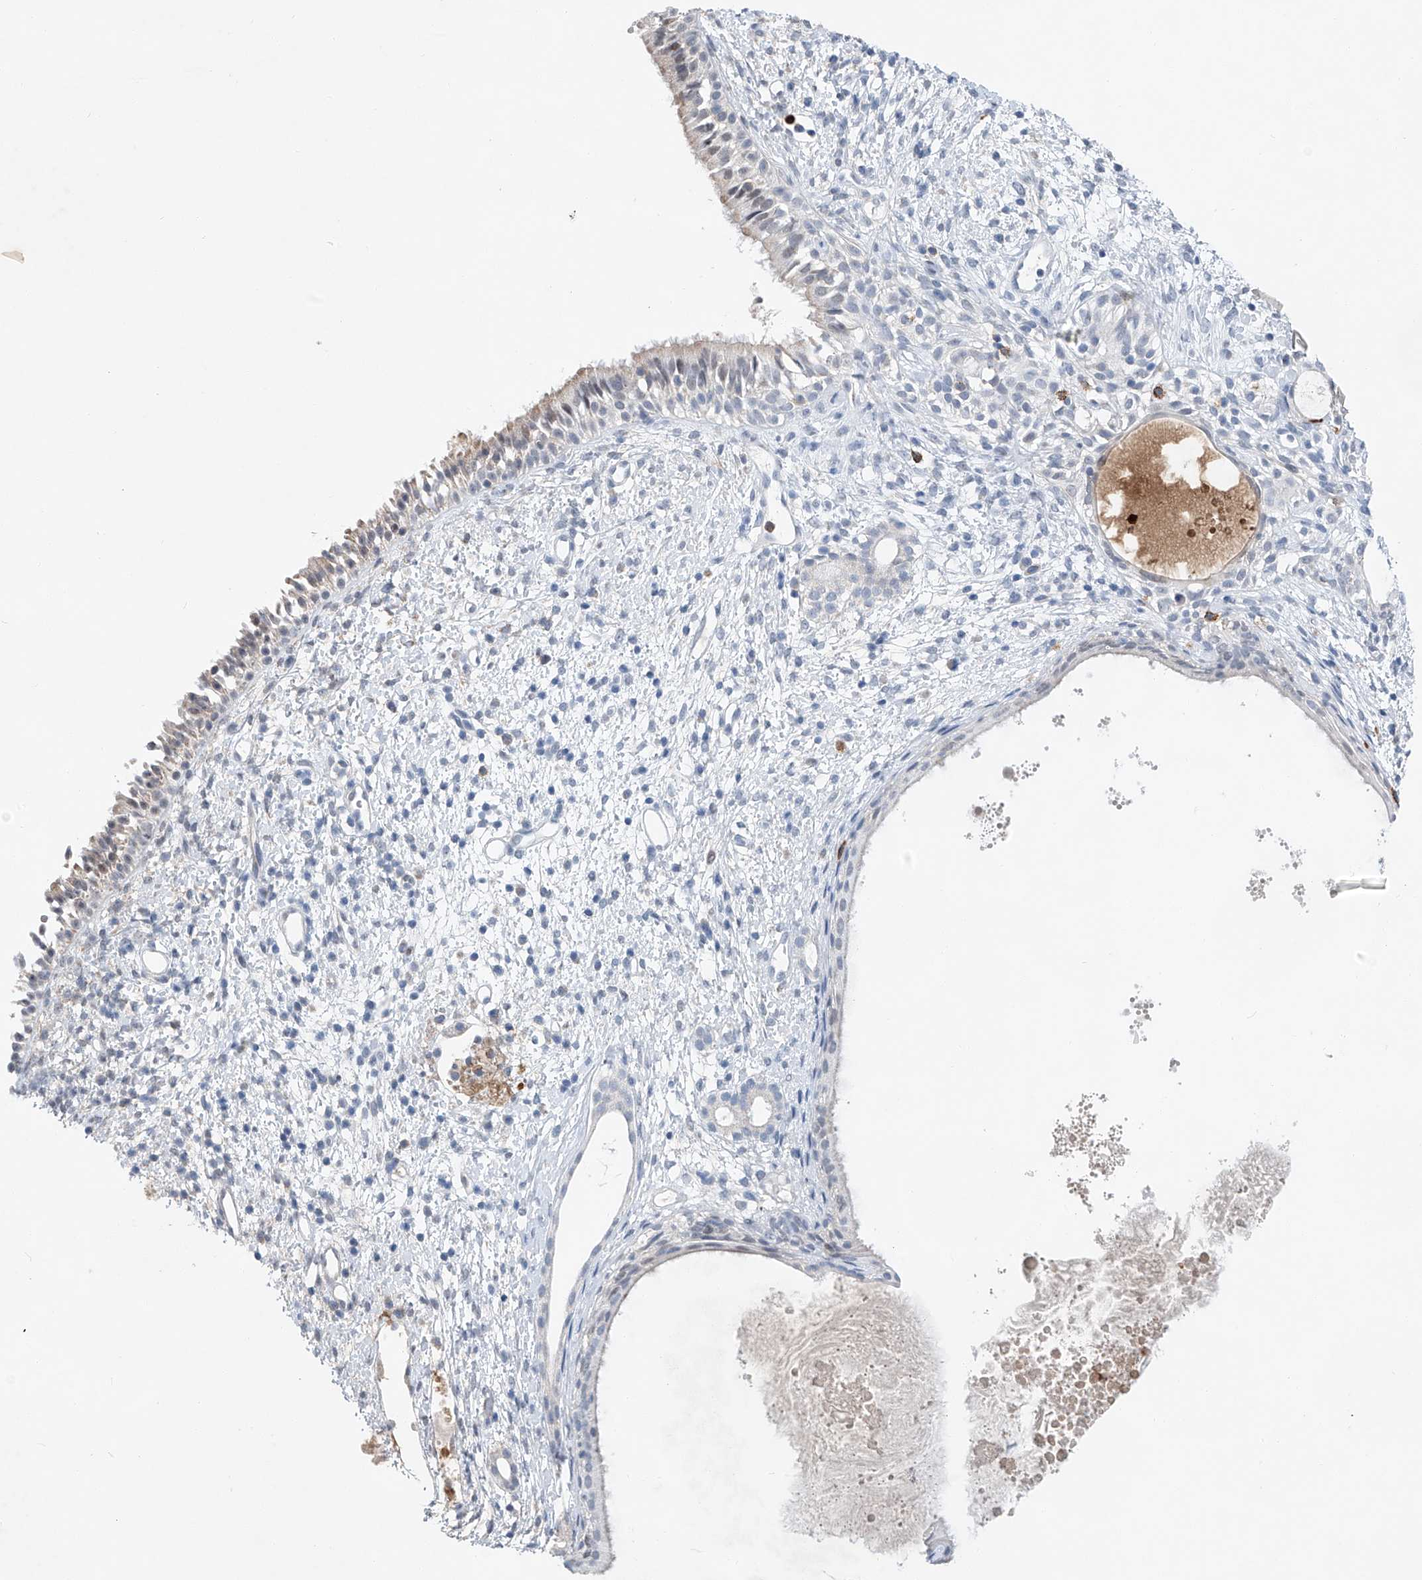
{"staining": {"intensity": "weak", "quantity": "25%-75%", "location": "cytoplasmic/membranous"}, "tissue": "nasopharynx", "cell_type": "Respiratory epithelial cells", "image_type": "normal", "snomed": [{"axis": "morphology", "description": "Normal tissue, NOS"}, {"axis": "topography", "description": "Nasopharynx"}], "caption": "Protein expression analysis of unremarkable human nasopharynx reveals weak cytoplasmic/membranous expression in about 25%-75% of respiratory epithelial cells.", "gene": "KLF15", "patient": {"sex": "male", "age": 22}}